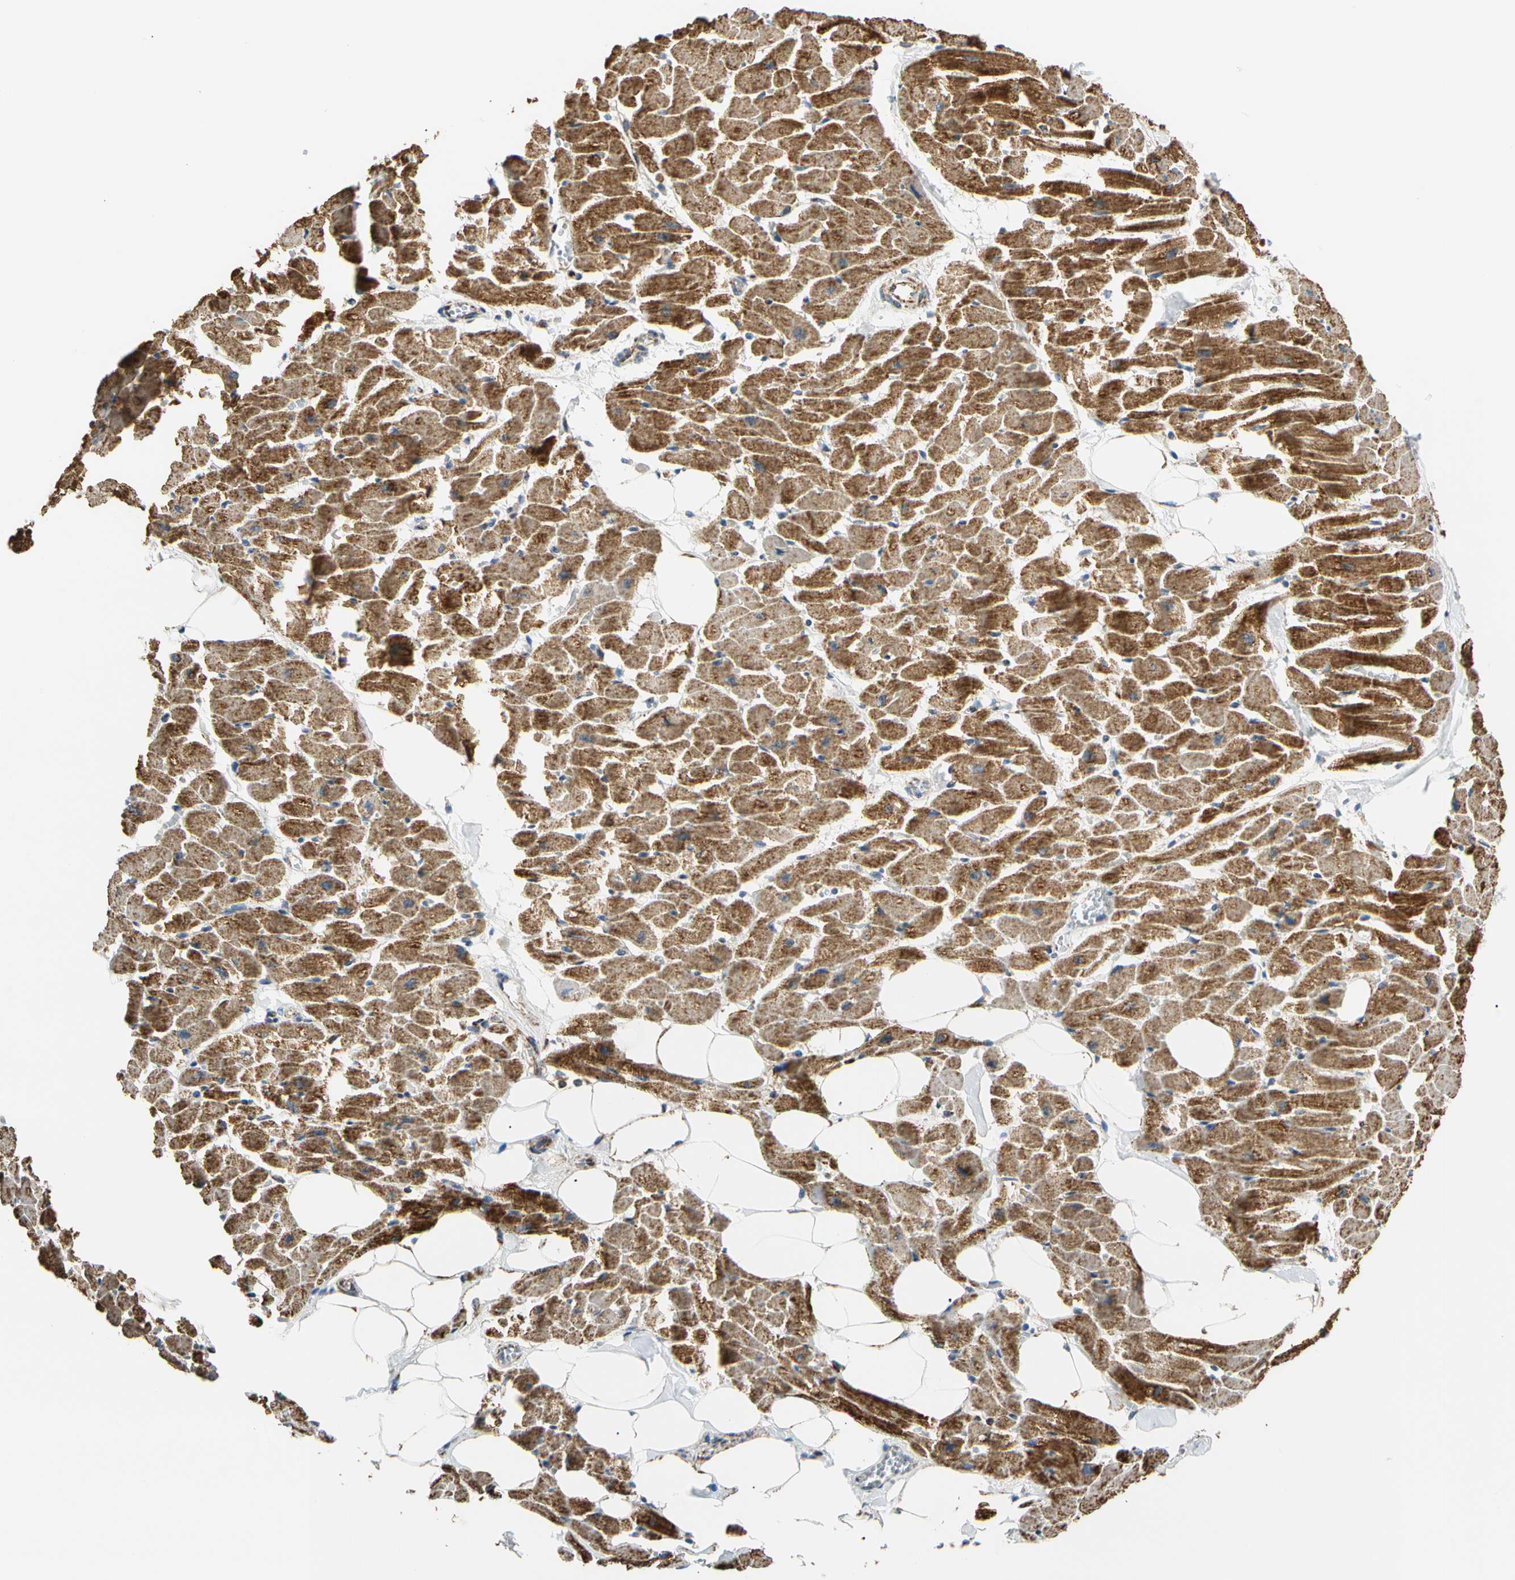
{"staining": {"intensity": "strong", "quantity": ">75%", "location": "cytoplasmic/membranous"}, "tissue": "heart muscle", "cell_type": "Cardiomyocytes", "image_type": "normal", "snomed": [{"axis": "morphology", "description": "Normal tissue, NOS"}, {"axis": "topography", "description": "Heart"}], "caption": "Protein analysis of unremarkable heart muscle reveals strong cytoplasmic/membranous expression in approximately >75% of cardiomyocytes. The staining was performed using DAB to visualize the protein expression in brown, while the nuclei were stained in blue with hematoxylin (Magnification: 20x).", "gene": "ACAT1", "patient": {"sex": "female", "age": 19}}